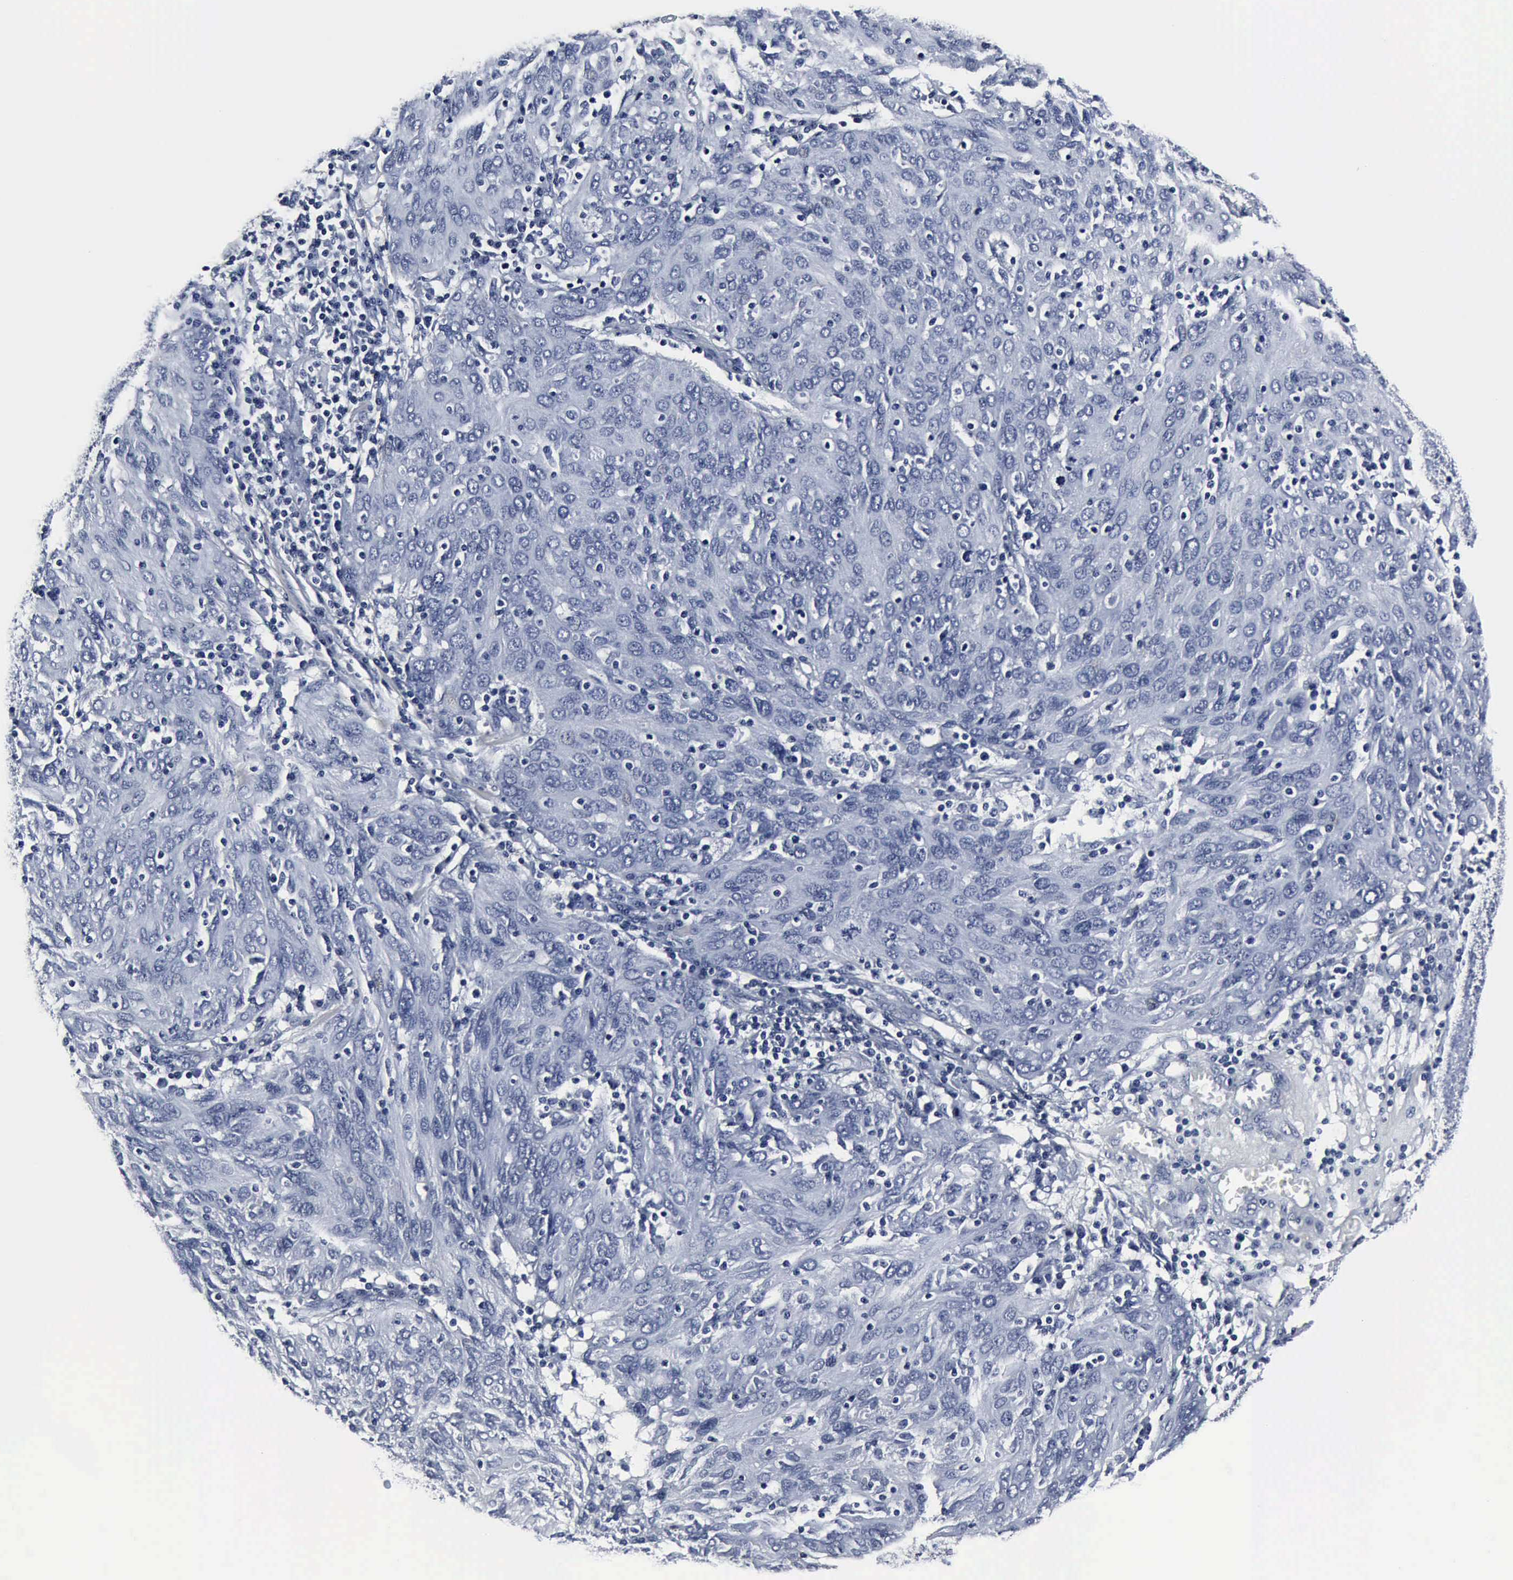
{"staining": {"intensity": "negative", "quantity": "none", "location": "none"}, "tissue": "ovarian cancer", "cell_type": "Tumor cells", "image_type": "cancer", "snomed": [{"axis": "morphology", "description": "Carcinoma, endometroid"}, {"axis": "topography", "description": "Ovary"}], "caption": "Immunohistochemical staining of human ovarian endometroid carcinoma displays no significant expression in tumor cells.", "gene": "SNAP25", "patient": {"sex": "female", "age": 50}}